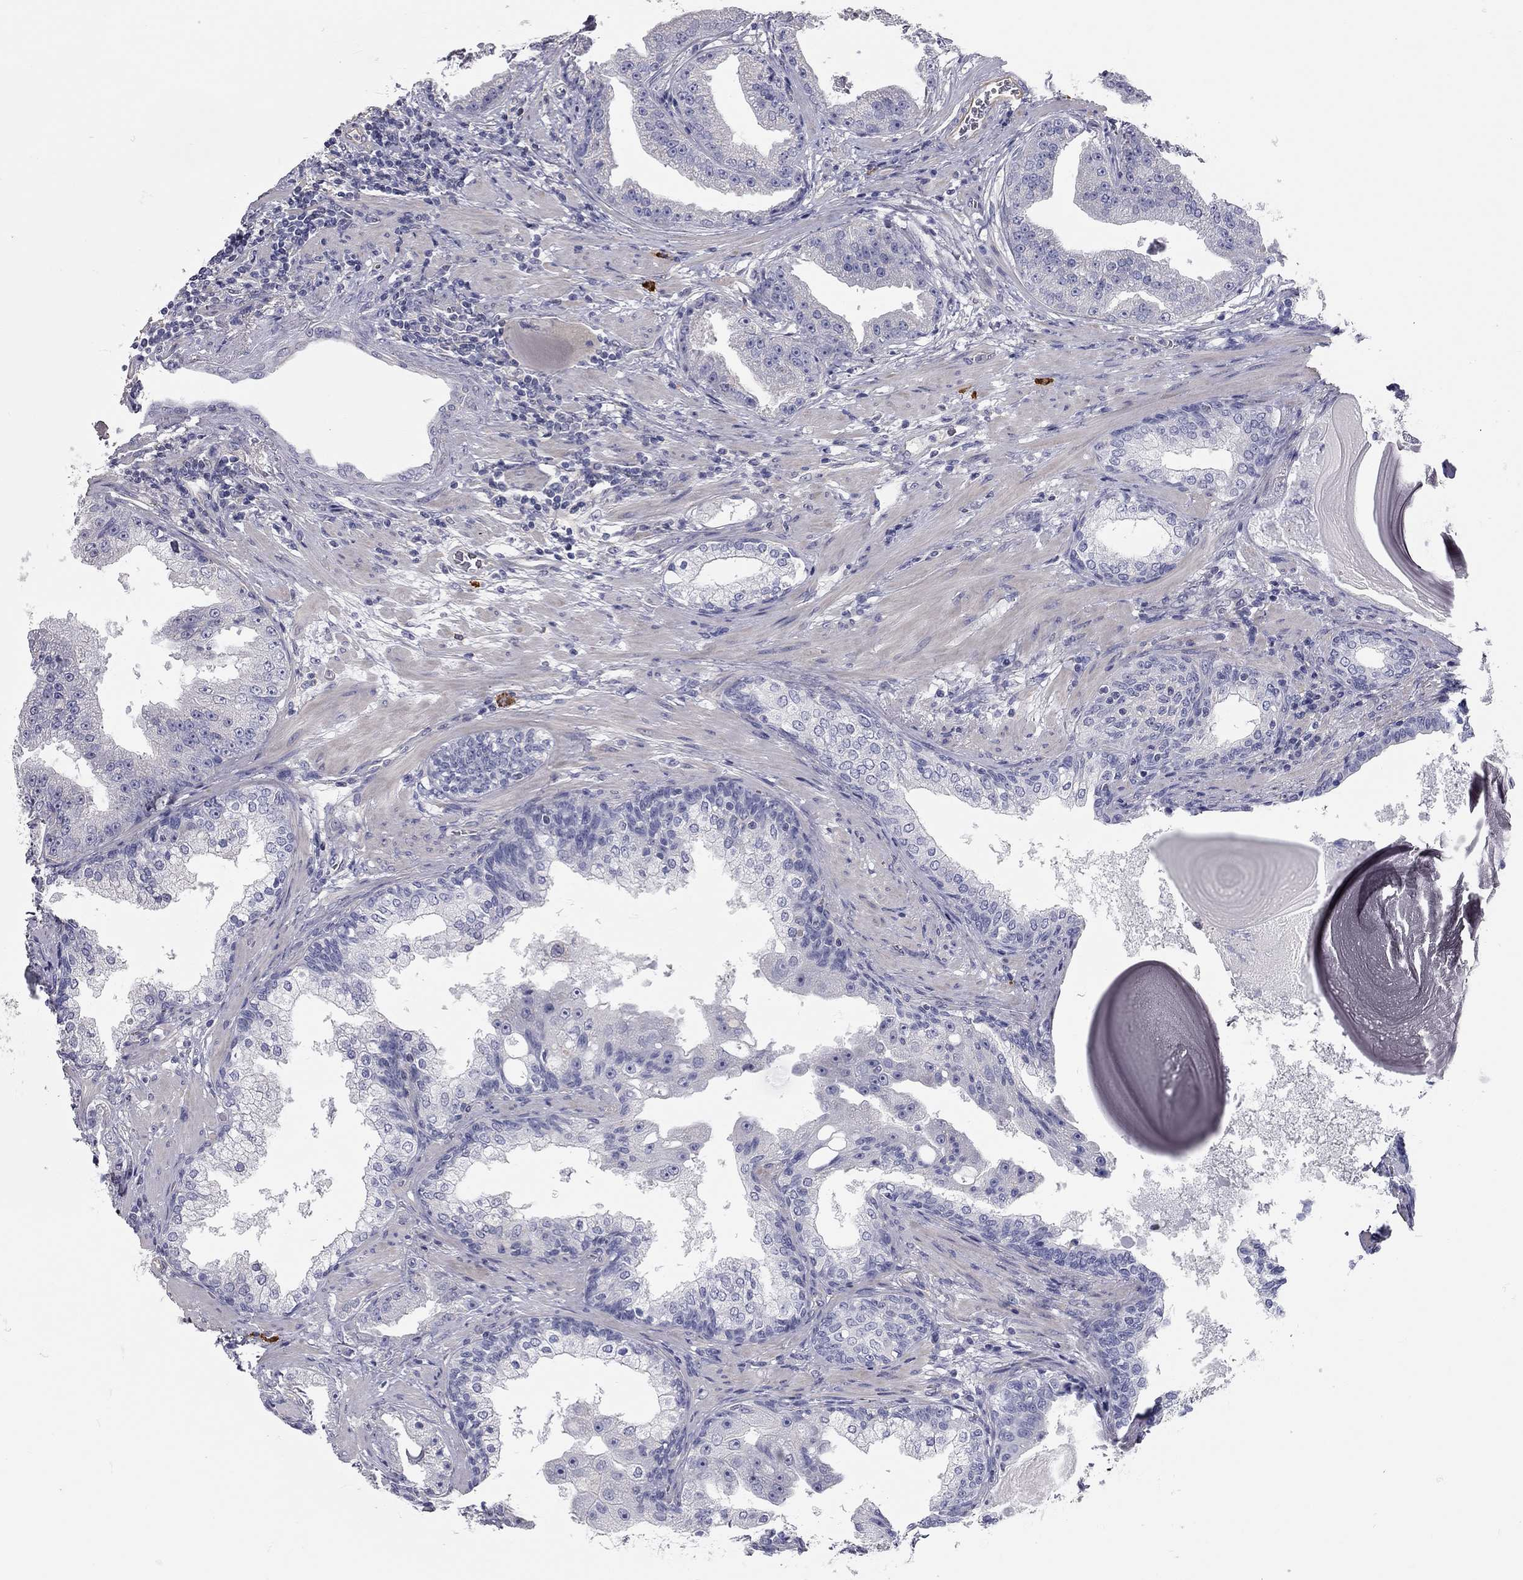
{"staining": {"intensity": "negative", "quantity": "none", "location": "none"}, "tissue": "prostate cancer", "cell_type": "Tumor cells", "image_type": "cancer", "snomed": [{"axis": "morphology", "description": "Adenocarcinoma, Low grade"}, {"axis": "topography", "description": "Prostate"}], "caption": "Immunohistochemistry (IHC) of human adenocarcinoma (low-grade) (prostate) reveals no expression in tumor cells.", "gene": "C10orf90", "patient": {"sex": "male", "age": 62}}